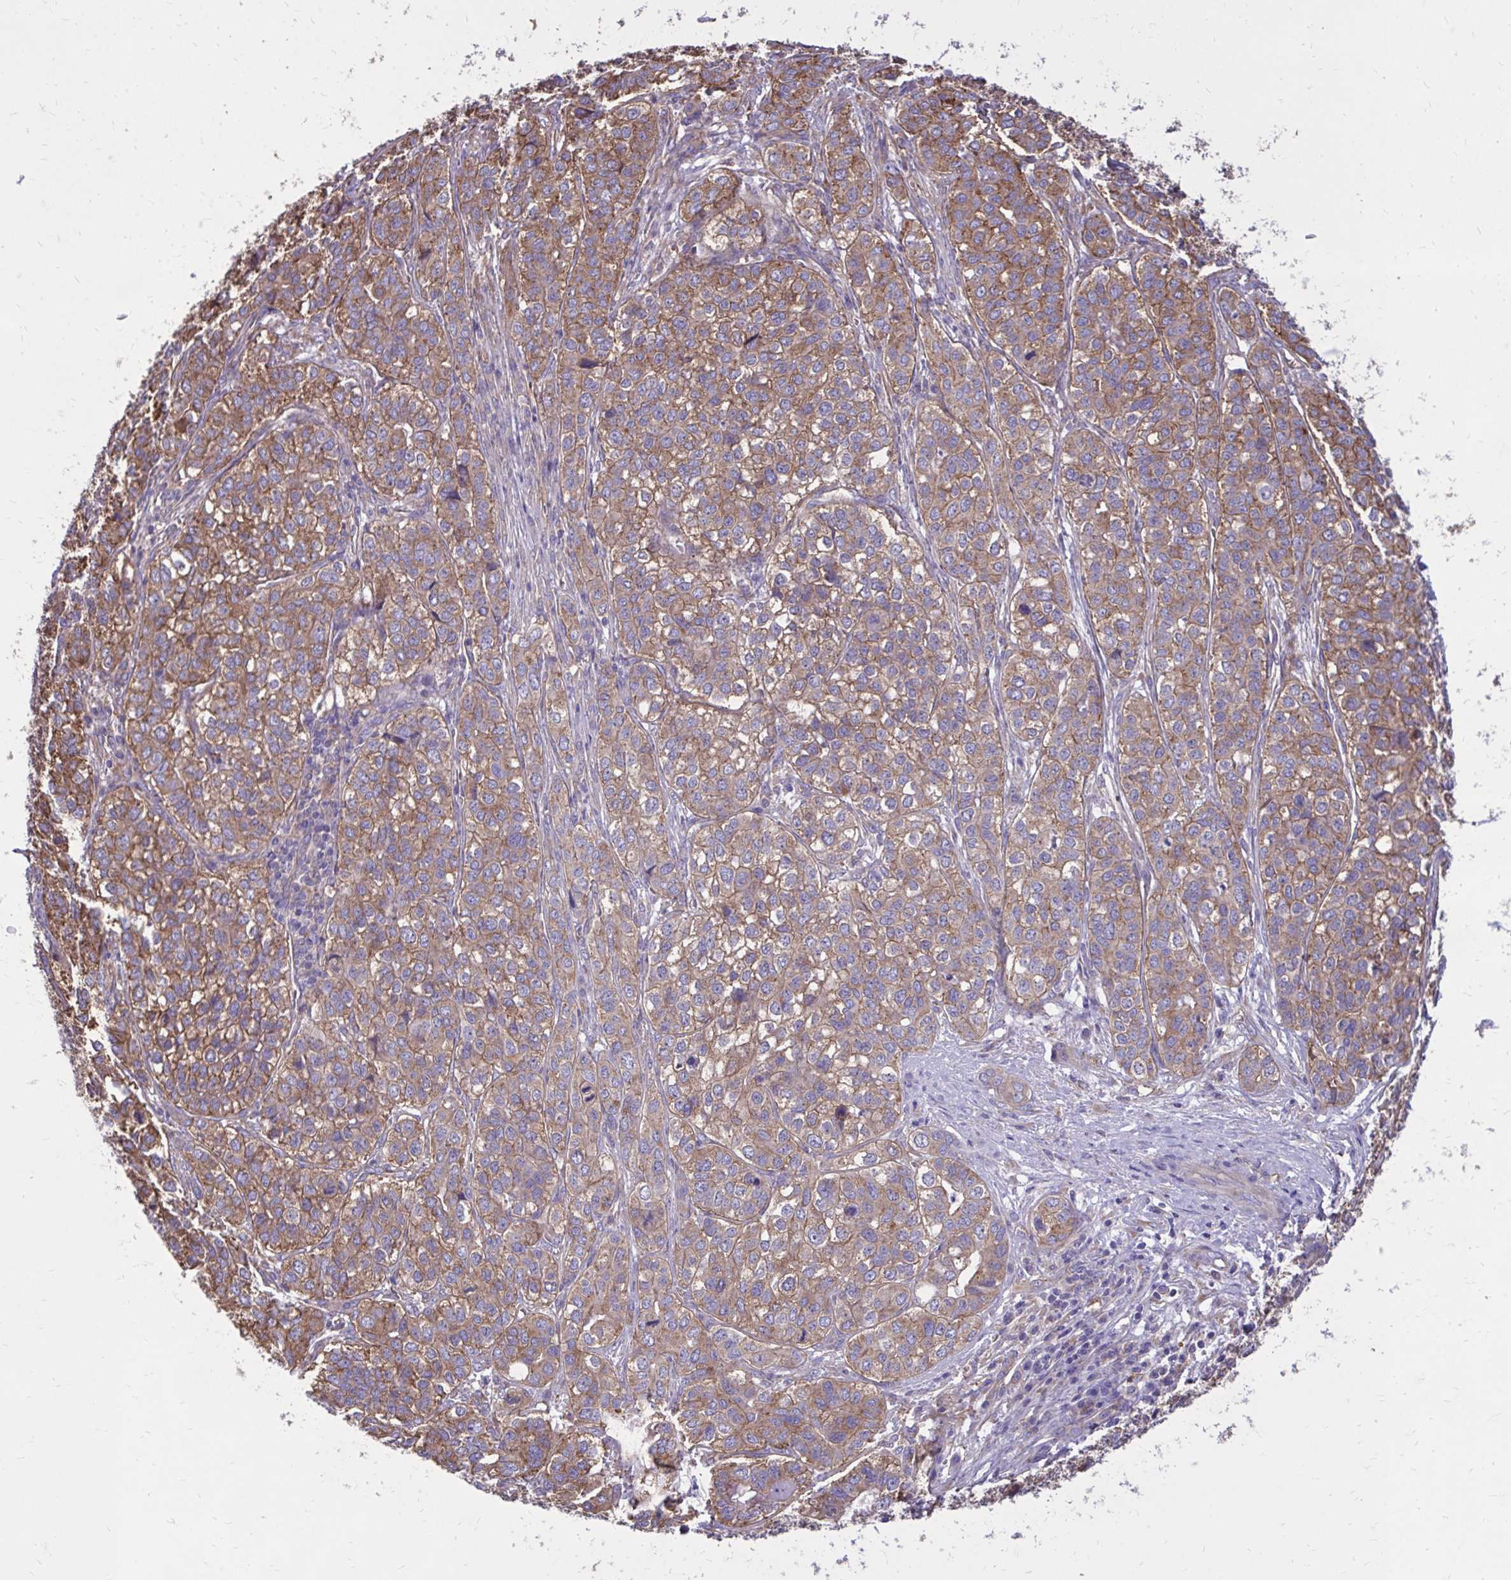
{"staining": {"intensity": "moderate", "quantity": ">75%", "location": "cytoplasmic/membranous"}, "tissue": "liver cancer", "cell_type": "Tumor cells", "image_type": "cancer", "snomed": [{"axis": "morphology", "description": "Cholangiocarcinoma"}, {"axis": "topography", "description": "Liver"}], "caption": "Immunohistochemistry (IHC) photomicrograph of neoplastic tissue: liver cholangiocarcinoma stained using immunohistochemistry (IHC) demonstrates medium levels of moderate protein expression localized specifically in the cytoplasmic/membranous of tumor cells, appearing as a cytoplasmic/membranous brown color.", "gene": "CLTA", "patient": {"sex": "male", "age": 56}}